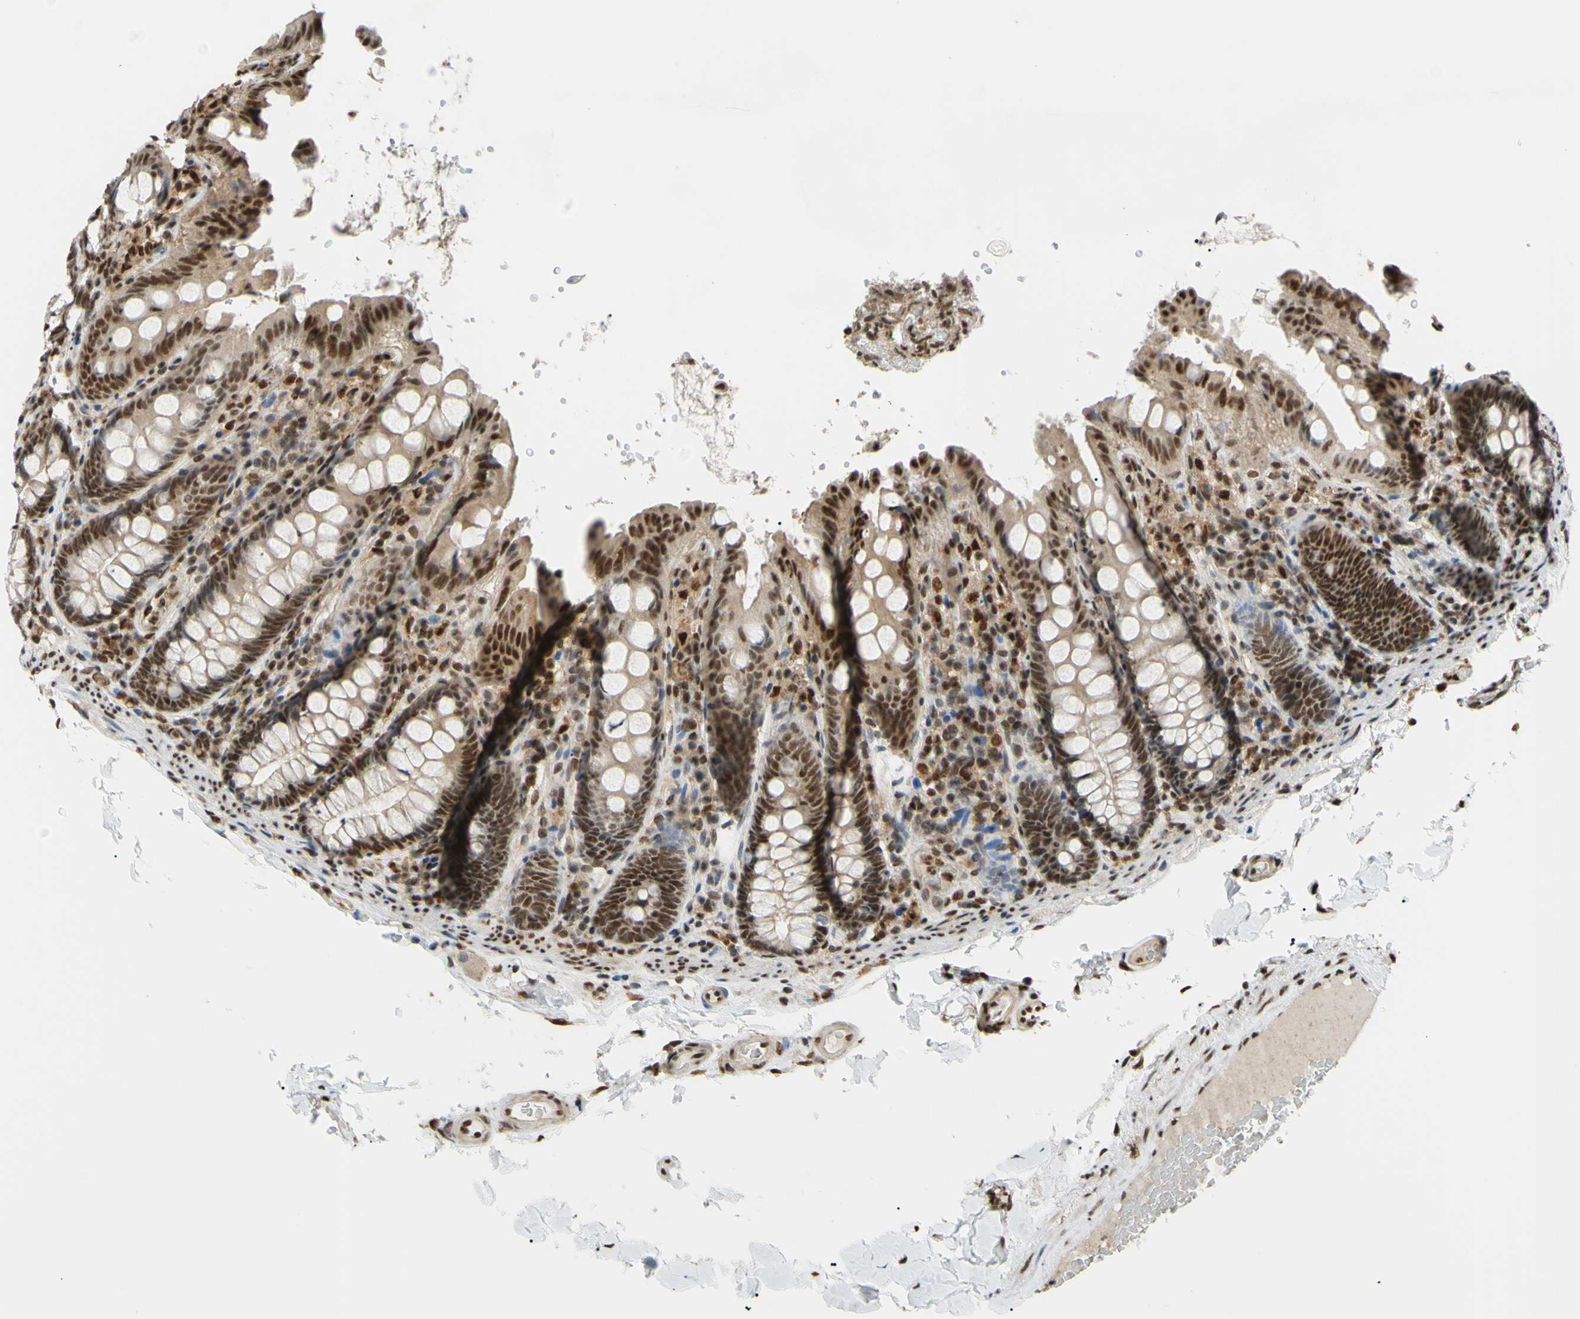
{"staining": {"intensity": "moderate", "quantity": ">75%", "location": "nuclear"}, "tissue": "colon", "cell_type": "Endothelial cells", "image_type": "normal", "snomed": [{"axis": "morphology", "description": "Normal tissue, NOS"}, {"axis": "topography", "description": "Colon"}], "caption": "Unremarkable colon exhibits moderate nuclear expression in about >75% of endothelial cells, visualized by immunohistochemistry. (Stains: DAB in brown, nuclei in blue, Microscopy: brightfield microscopy at high magnification).", "gene": "FKBP5", "patient": {"sex": "female", "age": 61}}